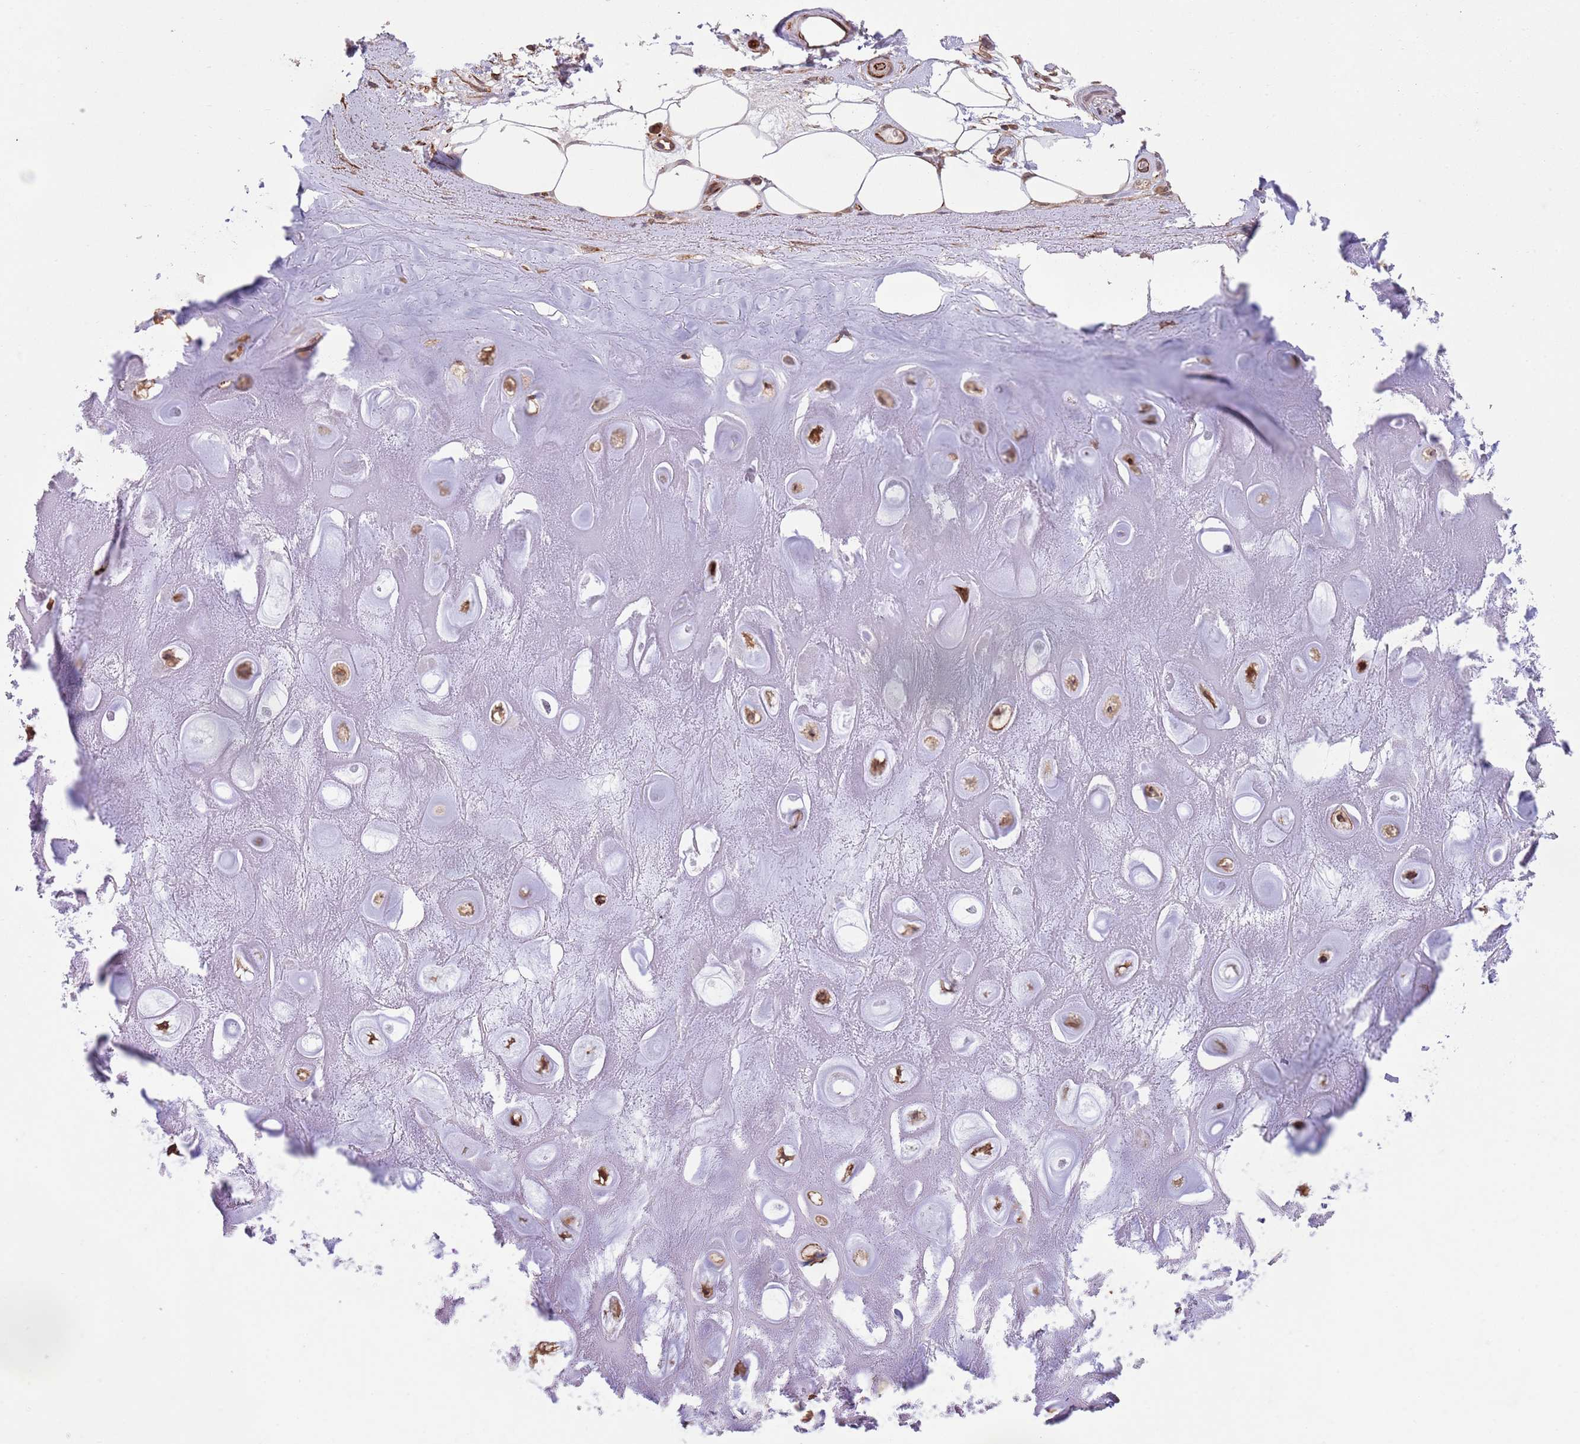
{"staining": {"intensity": "moderate", "quantity": "<25%", "location": "nuclear"}, "tissue": "adipose tissue", "cell_type": "Adipocytes", "image_type": "normal", "snomed": [{"axis": "morphology", "description": "Normal tissue, NOS"}, {"axis": "topography", "description": "Cartilage tissue"}], "caption": "Immunohistochemistry micrograph of benign human adipose tissue stained for a protein (brown), which reveals low levels of moderate nuclear staining in about <25% of adipocytes.", "gene": "CHD9", "patient": {"sex": "male", "age": 81}}